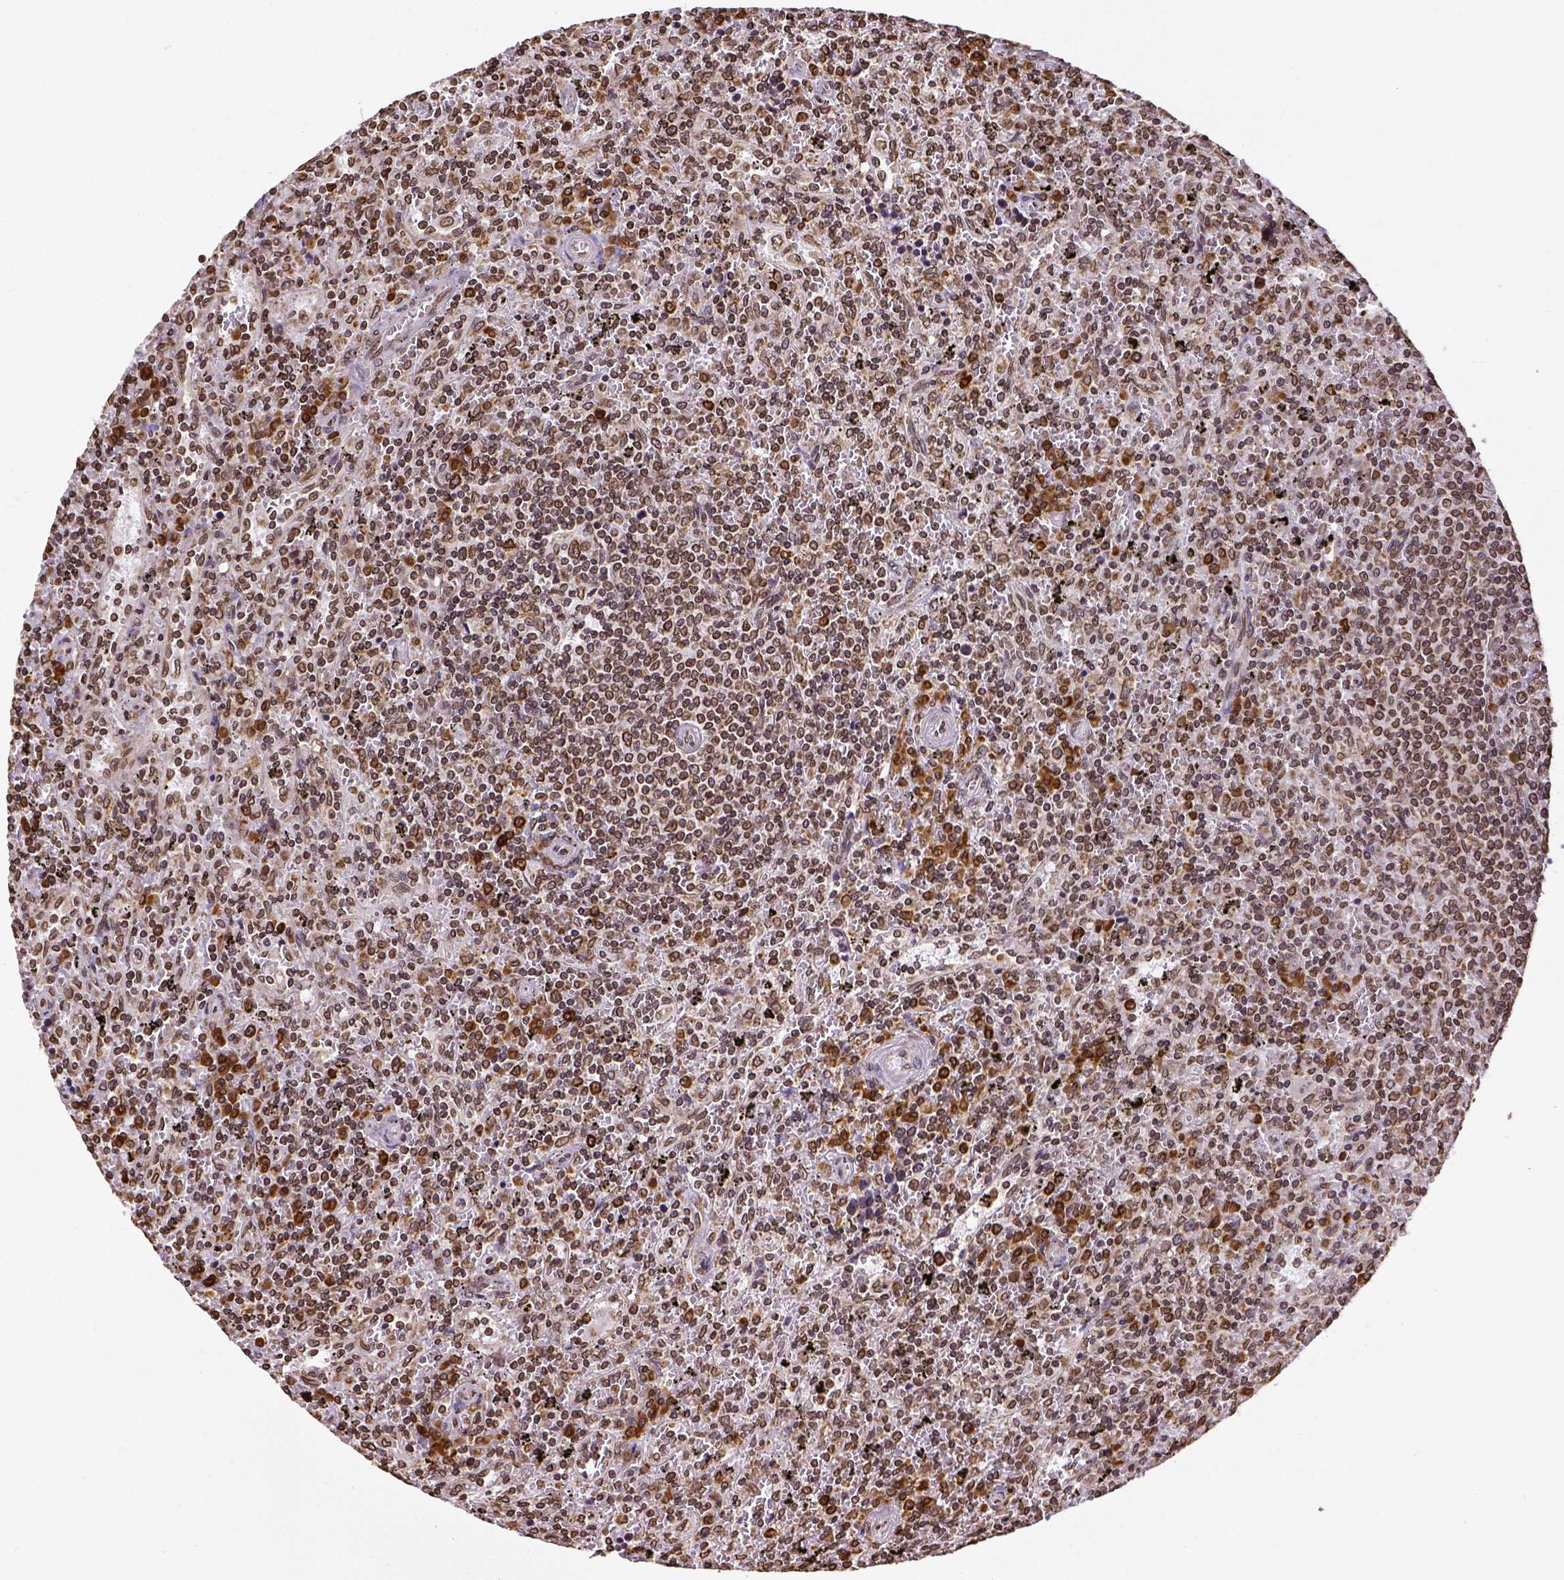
{"staining": {"intensity": "strong", "quantity": ">75%", "location": "cytoplasmic/membranous,nuclear"}, "tissue": "lymphoma", "cell_type": "Tumor cells", "image_type": "cancer", "snomed": [{"axis": "morphology", "description": "Malignant lymphoma, non-Hodgkin's type, Low grade"}, {"axis": "topography", "description": "Spleen"}], "caption": "DAB immunohistochemical staining of low-grade malignant lymphoma, non-Hodgkin's type exhibits strong cytoplasmic/membranous and nuclear protein positivity in about >75% of tumor cells.", "gene": "MTDH", "patient": {"sex": "male", "age": 62}}